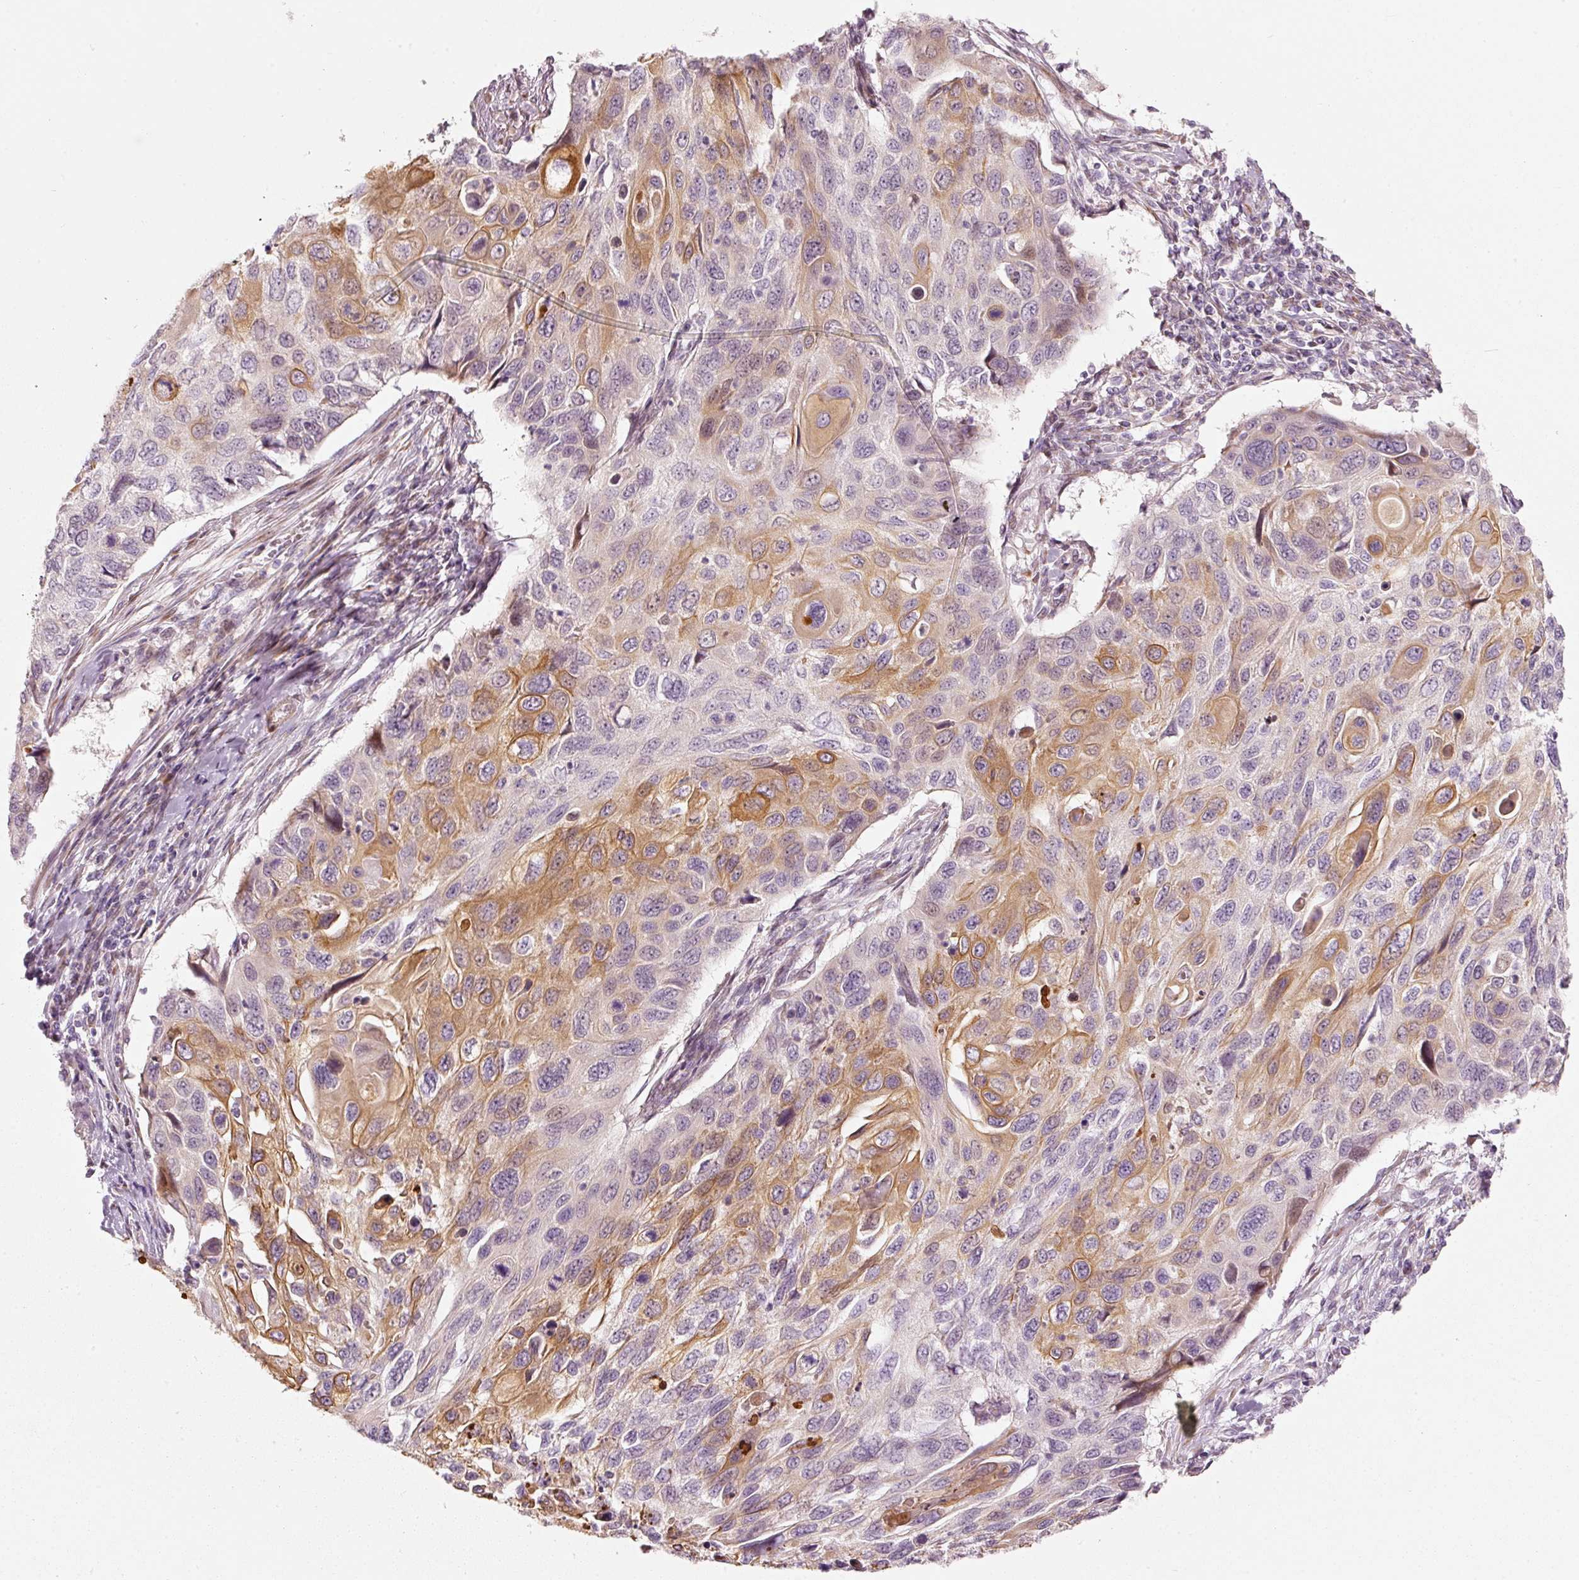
{"staining": {"intensity": "moderate", "quantity": "25%-75%", "location": "cytoplasmic/membranous"}, "tissue": "cervical cancer", "cell_type": "Tumor cells", "image_type": "cancer", "snomed": [{"axis": "morphology", "description": "Squamous cell carcinoma, NOS"}, {"axis": "topography", "description": "Cervix"}], "caption": "An image of cervical squamous cell carcinoma stained for a protein displays moderate cytoplasmic/membranous brown staining in tumor cells.", "gene": "SLC20A1", "patient": {"sex": "female", "age": 70}}